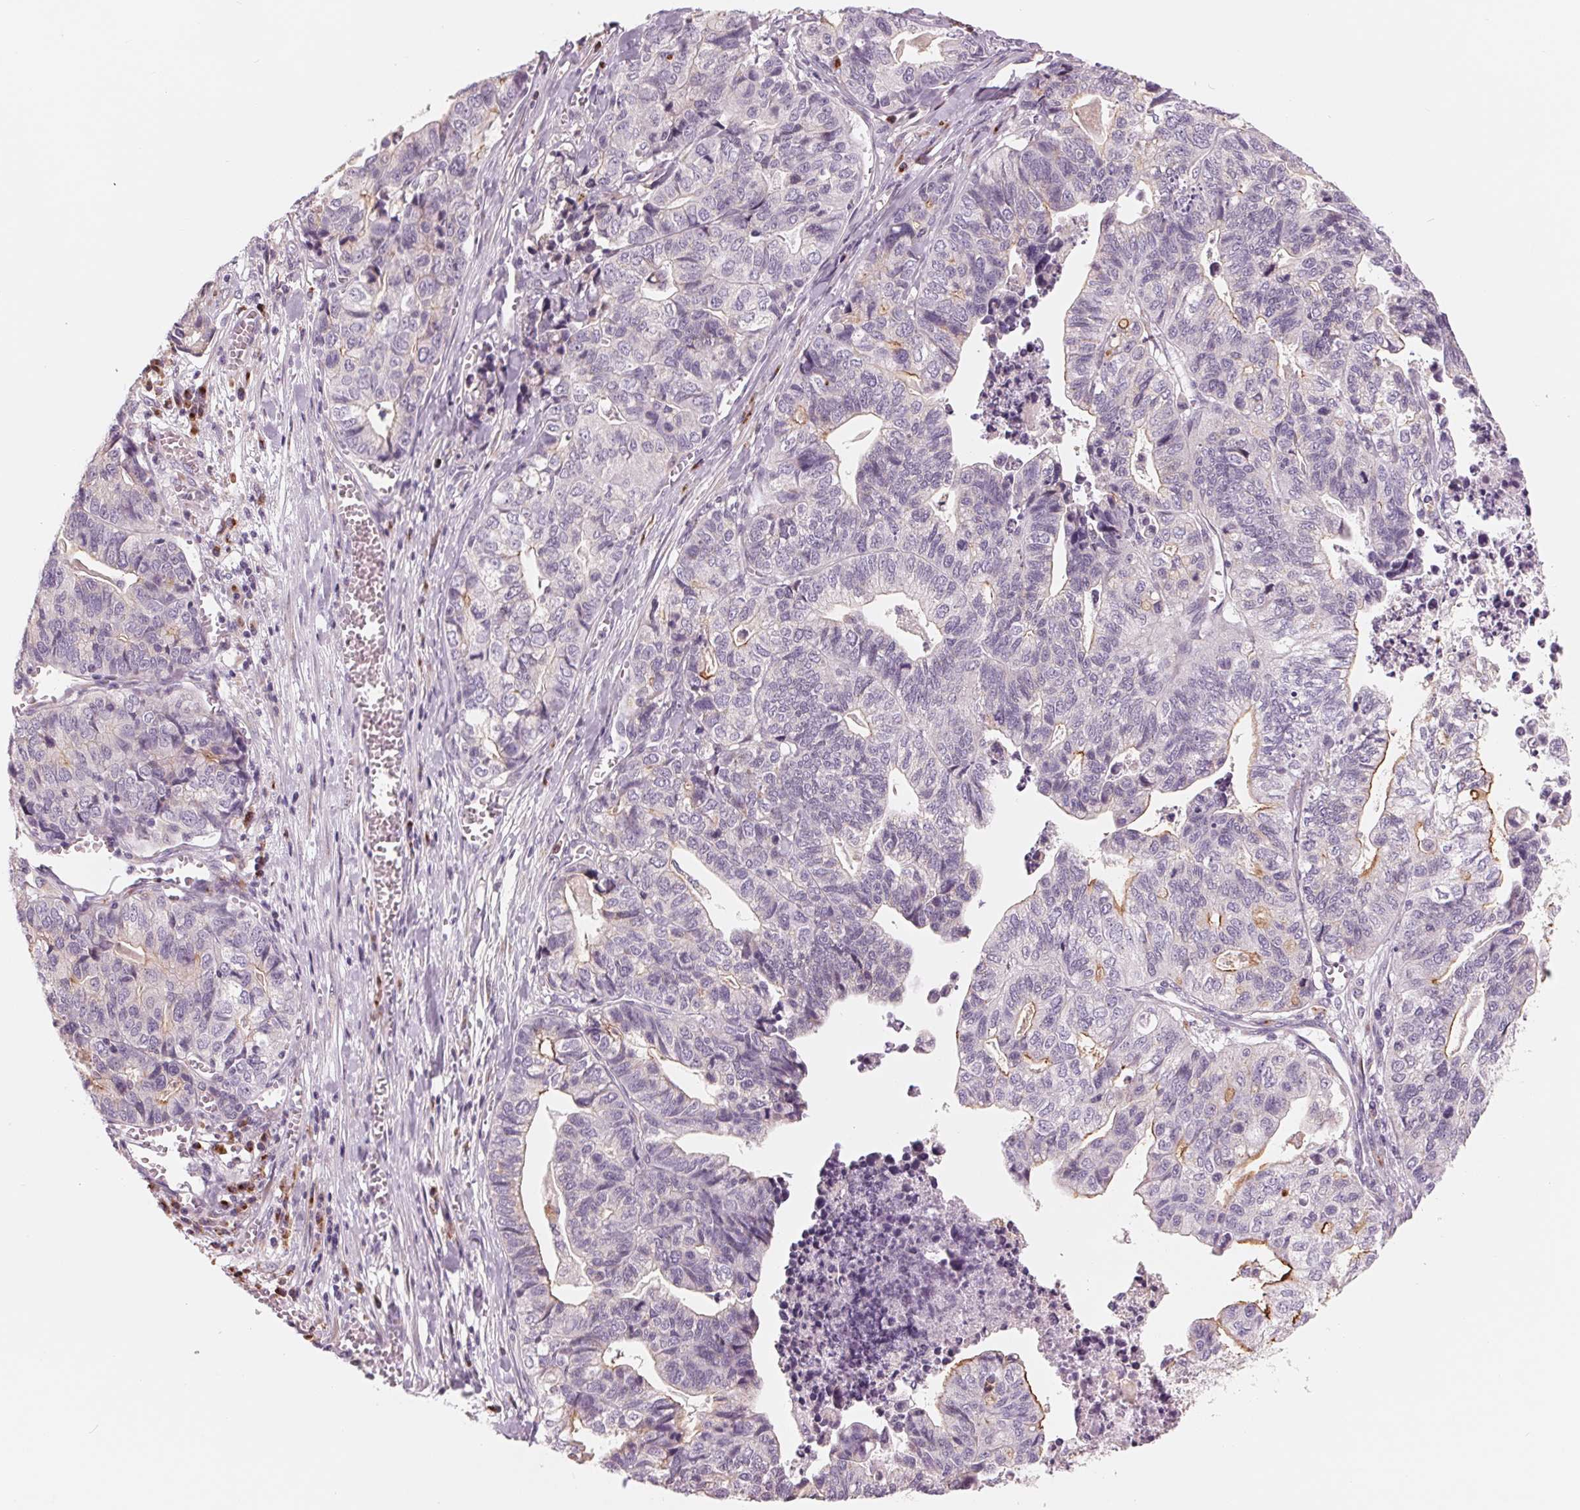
{"staining": {"intensity": "negative", "quantity": "none", "location": "none"}, "tissue": "stomach cancer", "cell_type": "Tumor cells", "image_type": "cancer", "snomed": [{"axis": "morphology", "description": "Adenocarcinoma, NOS"}, {"axis": "topography", "description": "Stomach, upper"}], "caption": "Micrograph shows no protein positivity in tumor cells of stomach adenocarcinoma tissue.", "gene": "IL9R", "patient": {"sex": "female", "age": 67}}